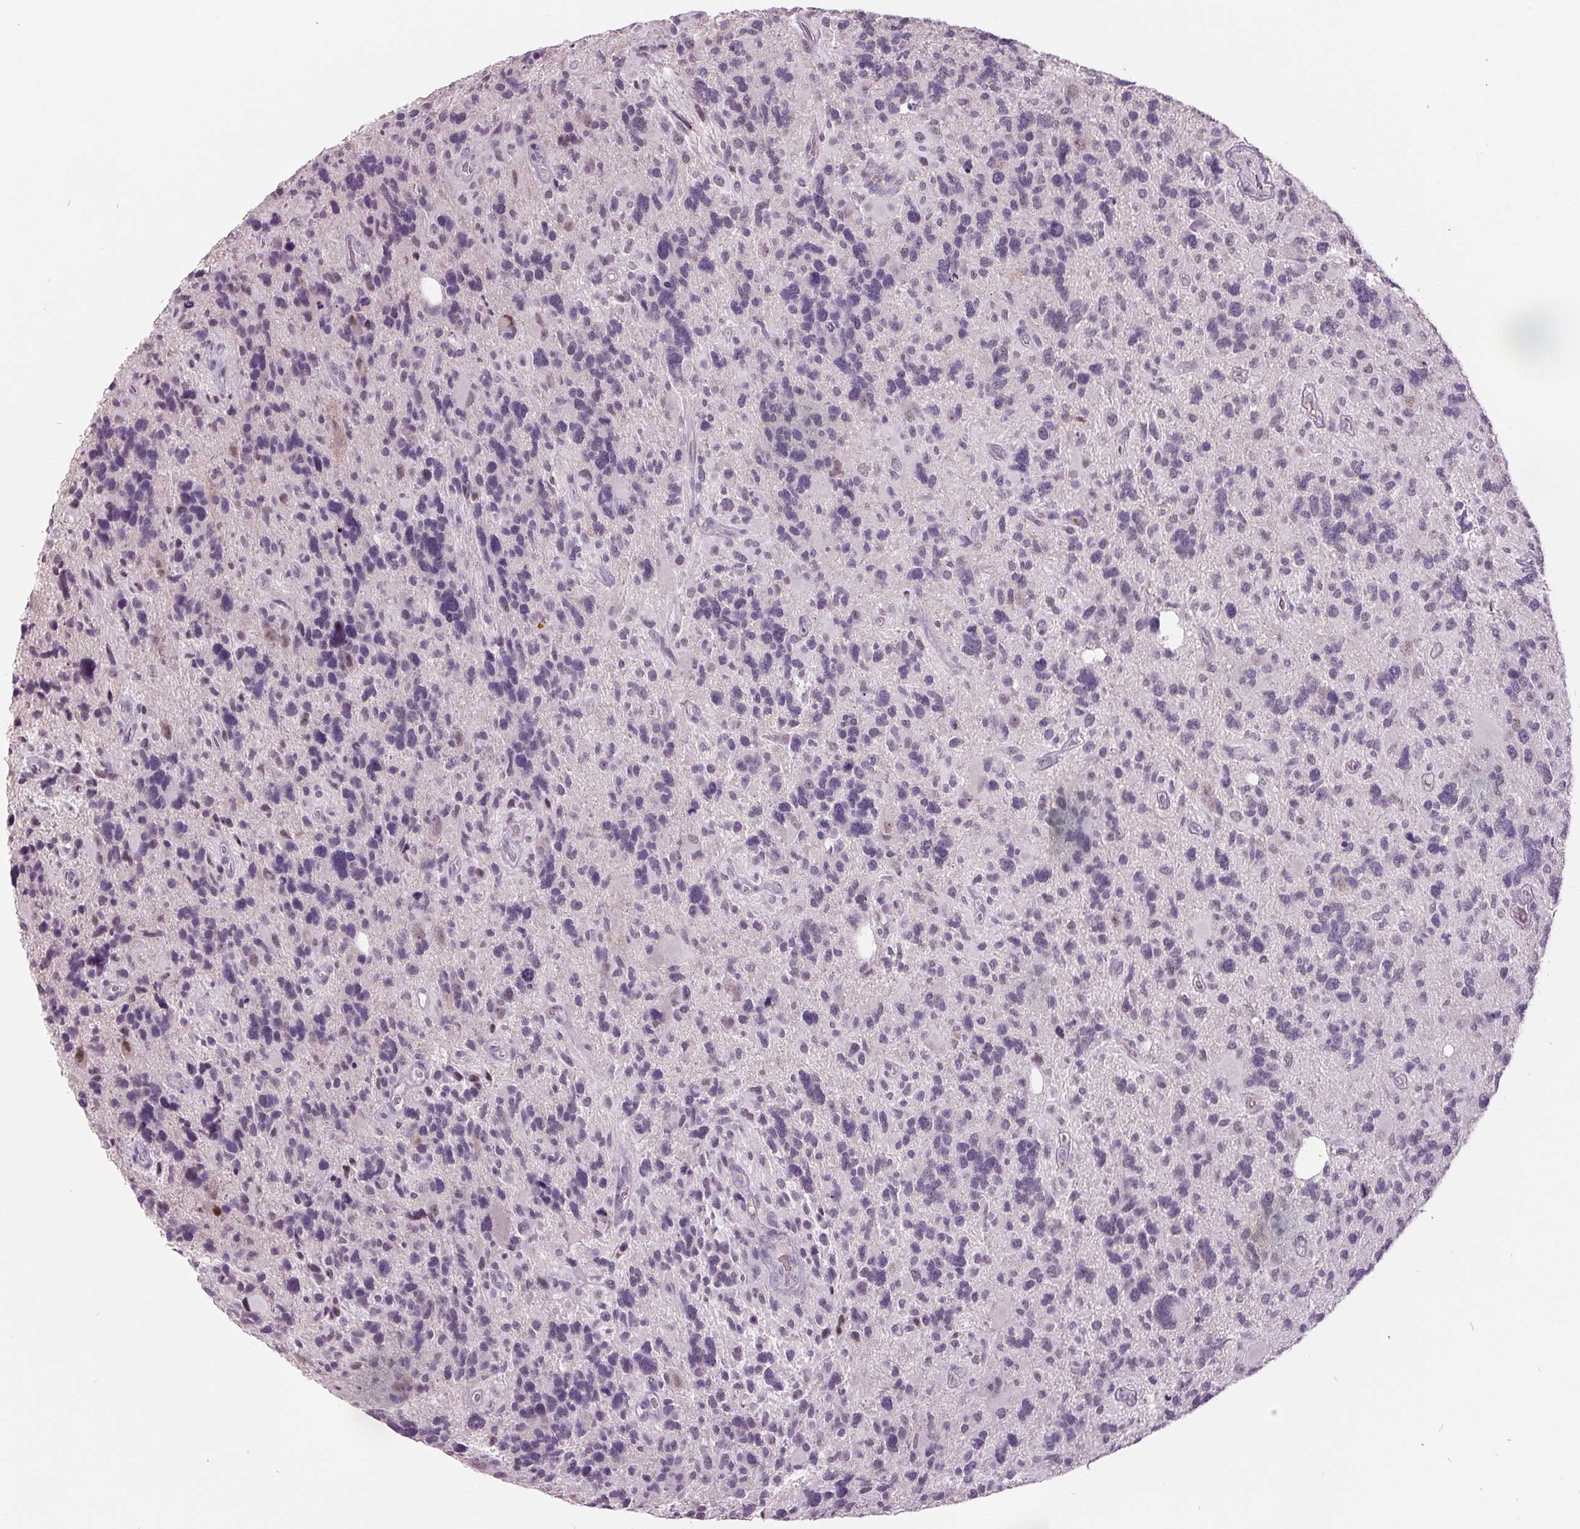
{"staining": {"intensity": "negative", "quantity": "none", "location": "none"}, "tissue": "glioma", "cell_type": "Tumor cells", "image_type": "cancer", "snomed": [{"axis": "morphology", "description": "Glioma, malignant, High grade"}, {"axis": "topography", "description": "Brain"}], "caption": "A histopathology image of human malignant high-grade glioma is negative for staining in tumor cells. Nuclei are stained in blue.", "gene": "C2orf16", "patient": {"sex": "male", "age": 49}}